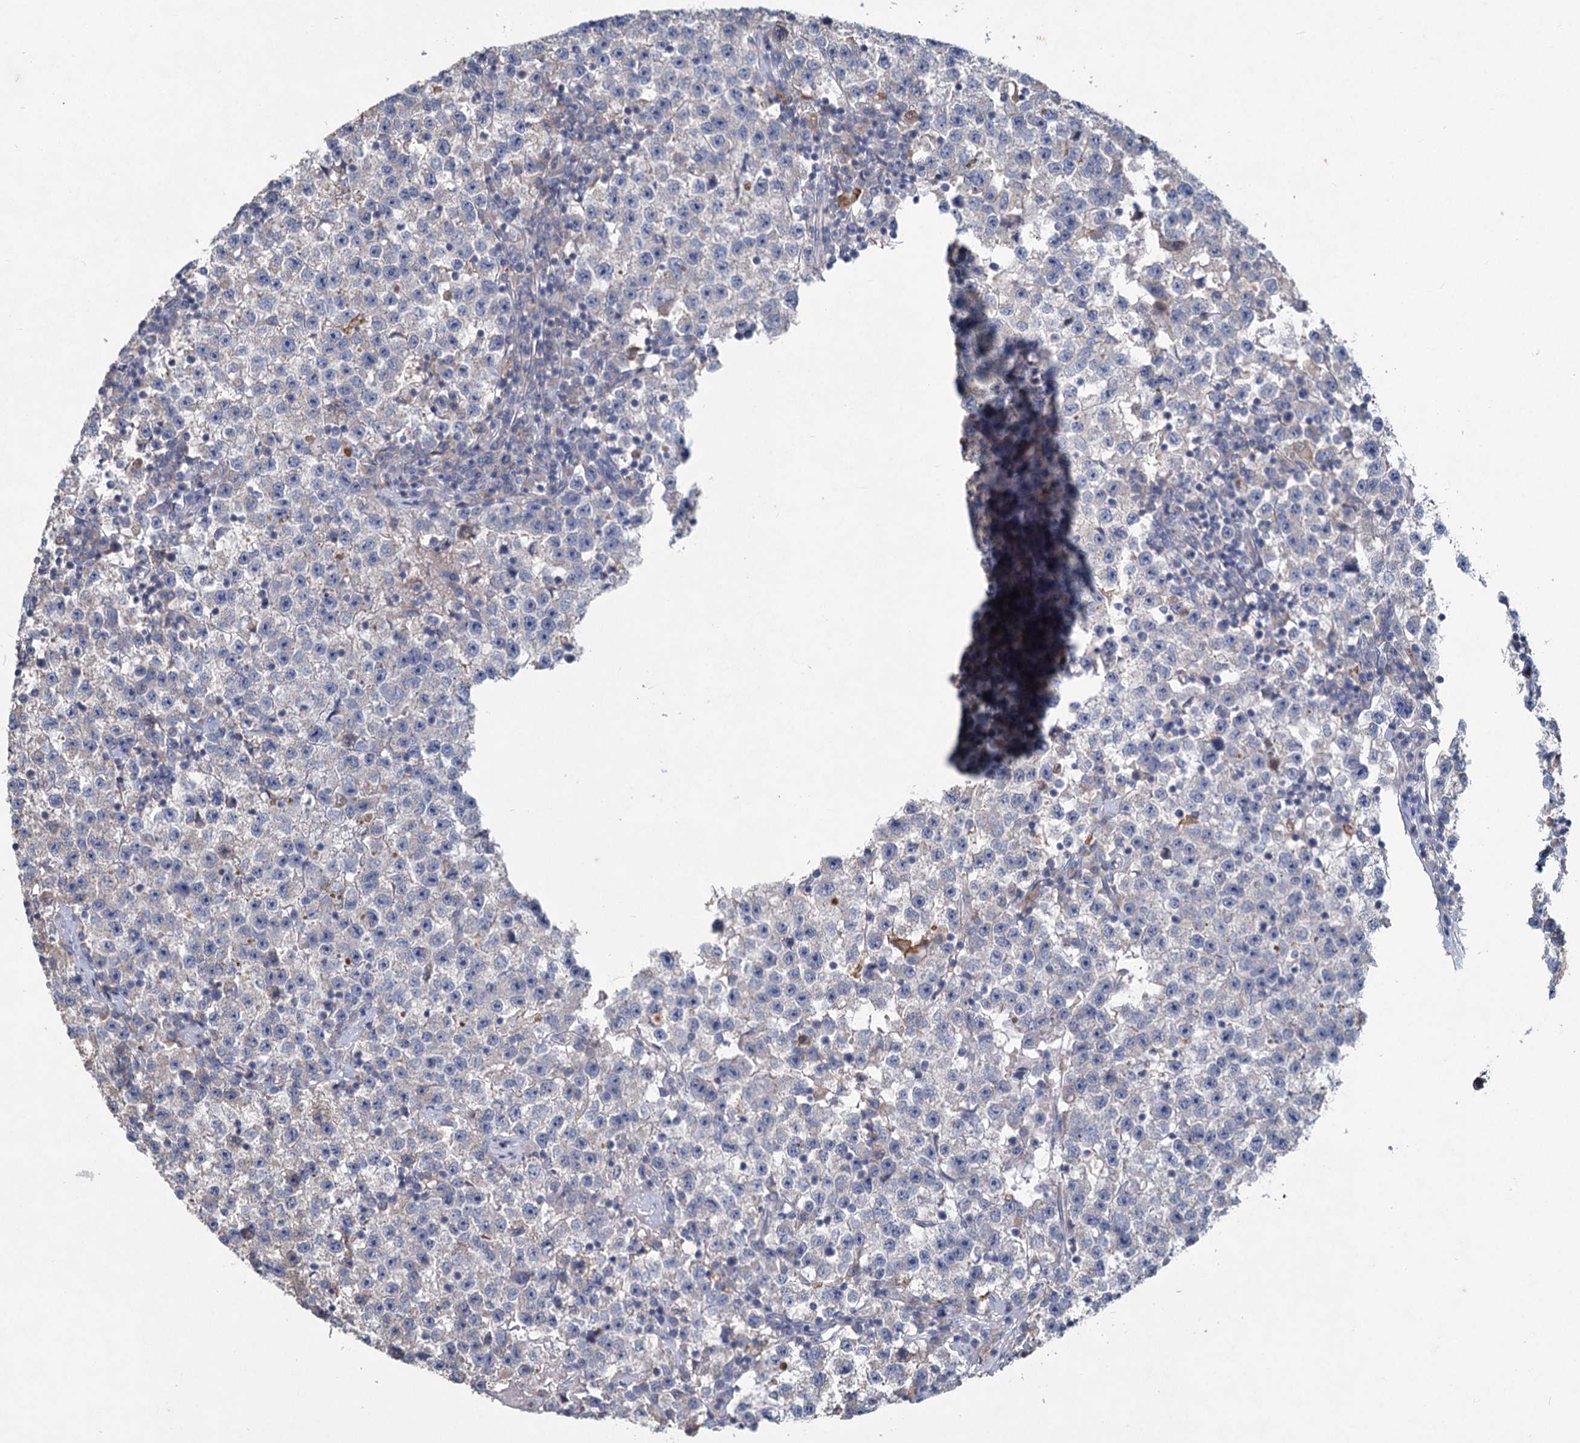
{"staining": {"intensity": "negative", "quantity": "none", "location": "none"}, "tissue": "testis cancer", "cell_type": "Tumor cells", "image_type": "cancer", "snomed": [{"axis": "morphology", "description": "Seminoma, NOS"}, {"axis": "topography", "description": "Testis"}], "caption": "Photomicrograph shows no protein positivity in tumor cells of seminoma (testis) tissue.", "gene": "HES2", "patient": {"sex": "male", "age": 22}}